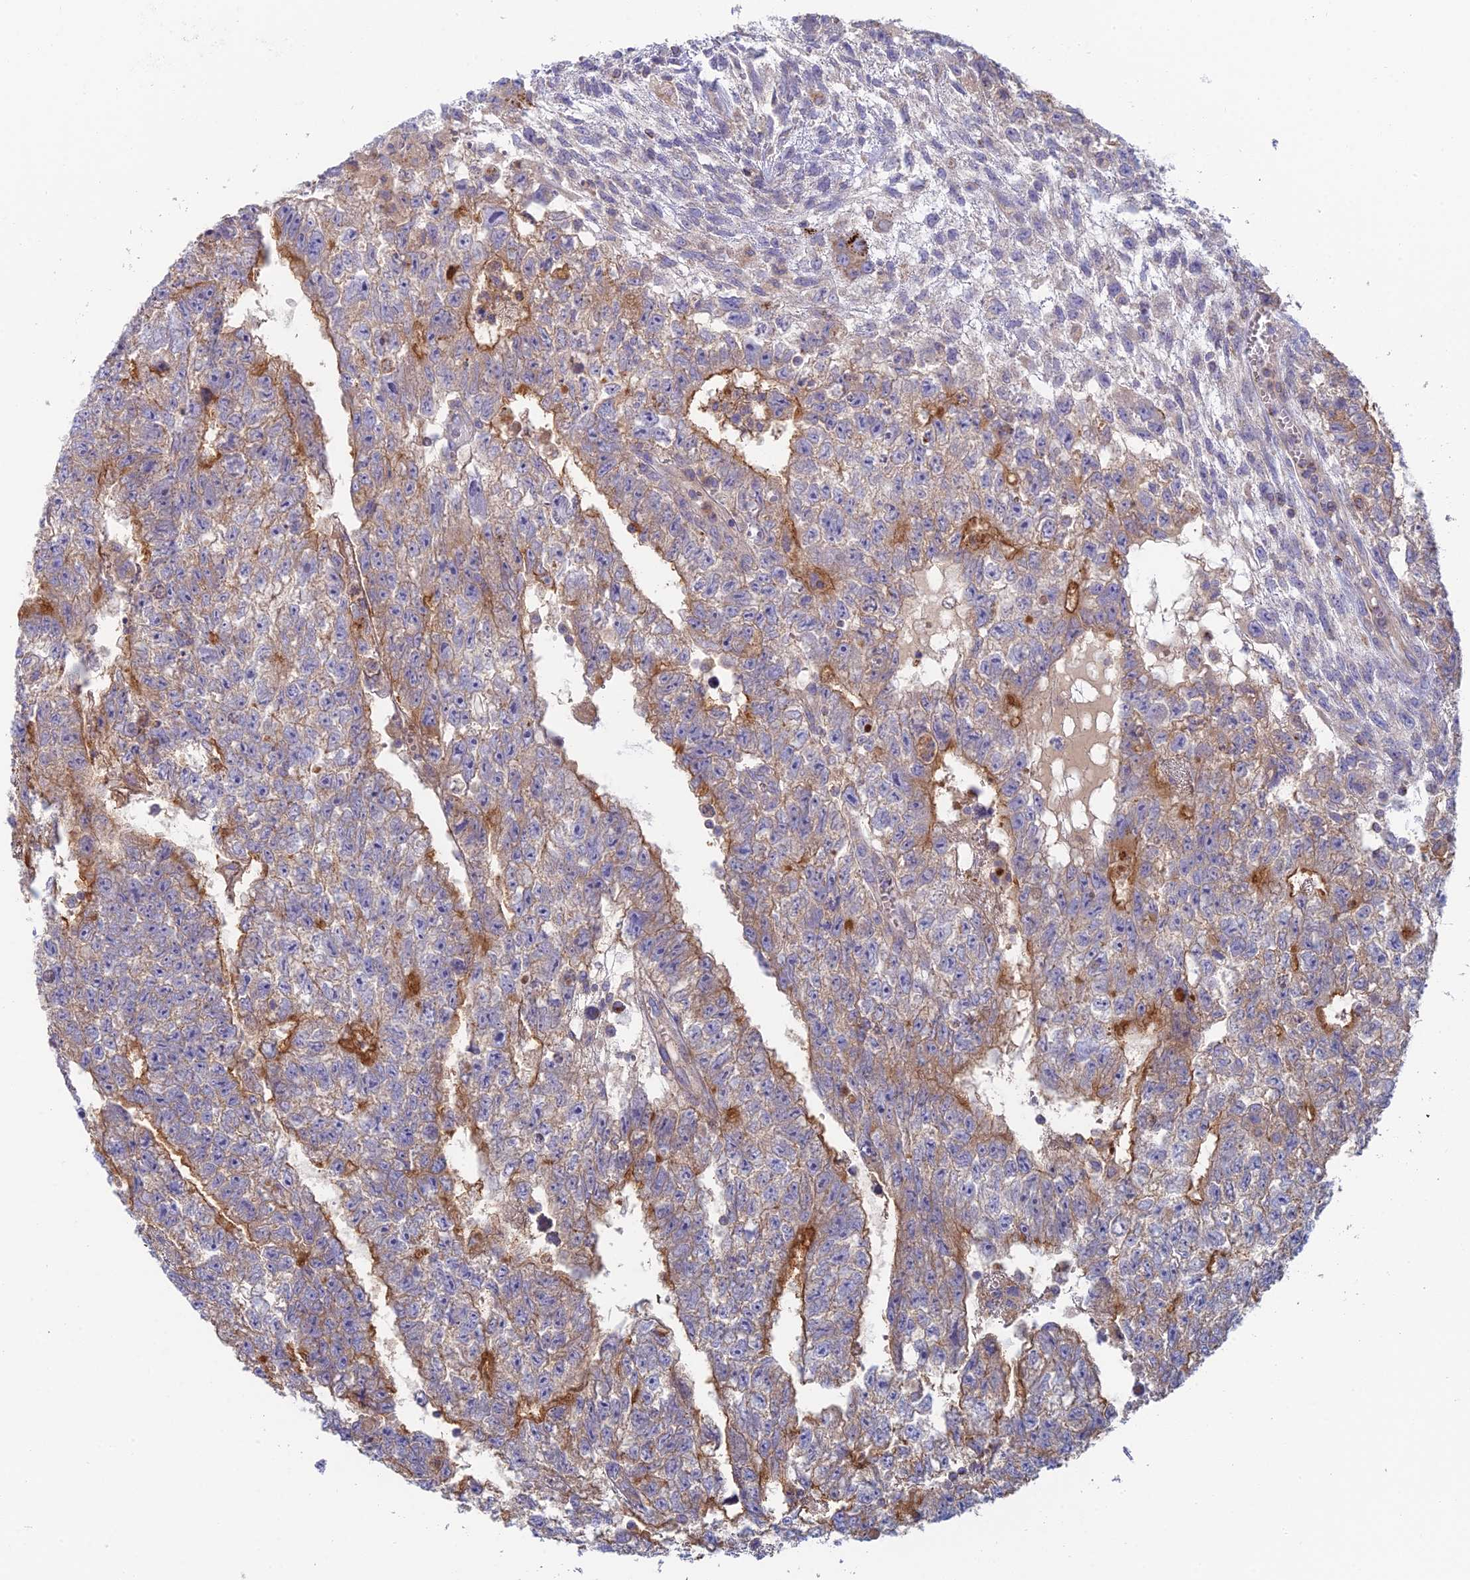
{"staining": {"intensity": "moderate", "quantity": "<25%", "location": "cytoplasmic/membranous"}, "tissue": "testis cancer", "cell_type": "Tumor cells", "image_type": "cancer", "snomed": [{"axis": "morphology", "description": "Carcinoma, Embryonal, NOS"}, {"axis": "topography", "description": "Testis"}], "caption": "The histopathology image shows immunohistochemical staining of testis cancer (embryonal carcinoma). There is moderate cytoplasmic/membranous positivity is seen in approximately <25% of tumor cells. The staining was performed using DAB, with brown indicating positive protein expression. Nuclei are stained blue with hematoxylin.", "gene": "IFTAP", "patient": {"sex": "male", "age": 26}}